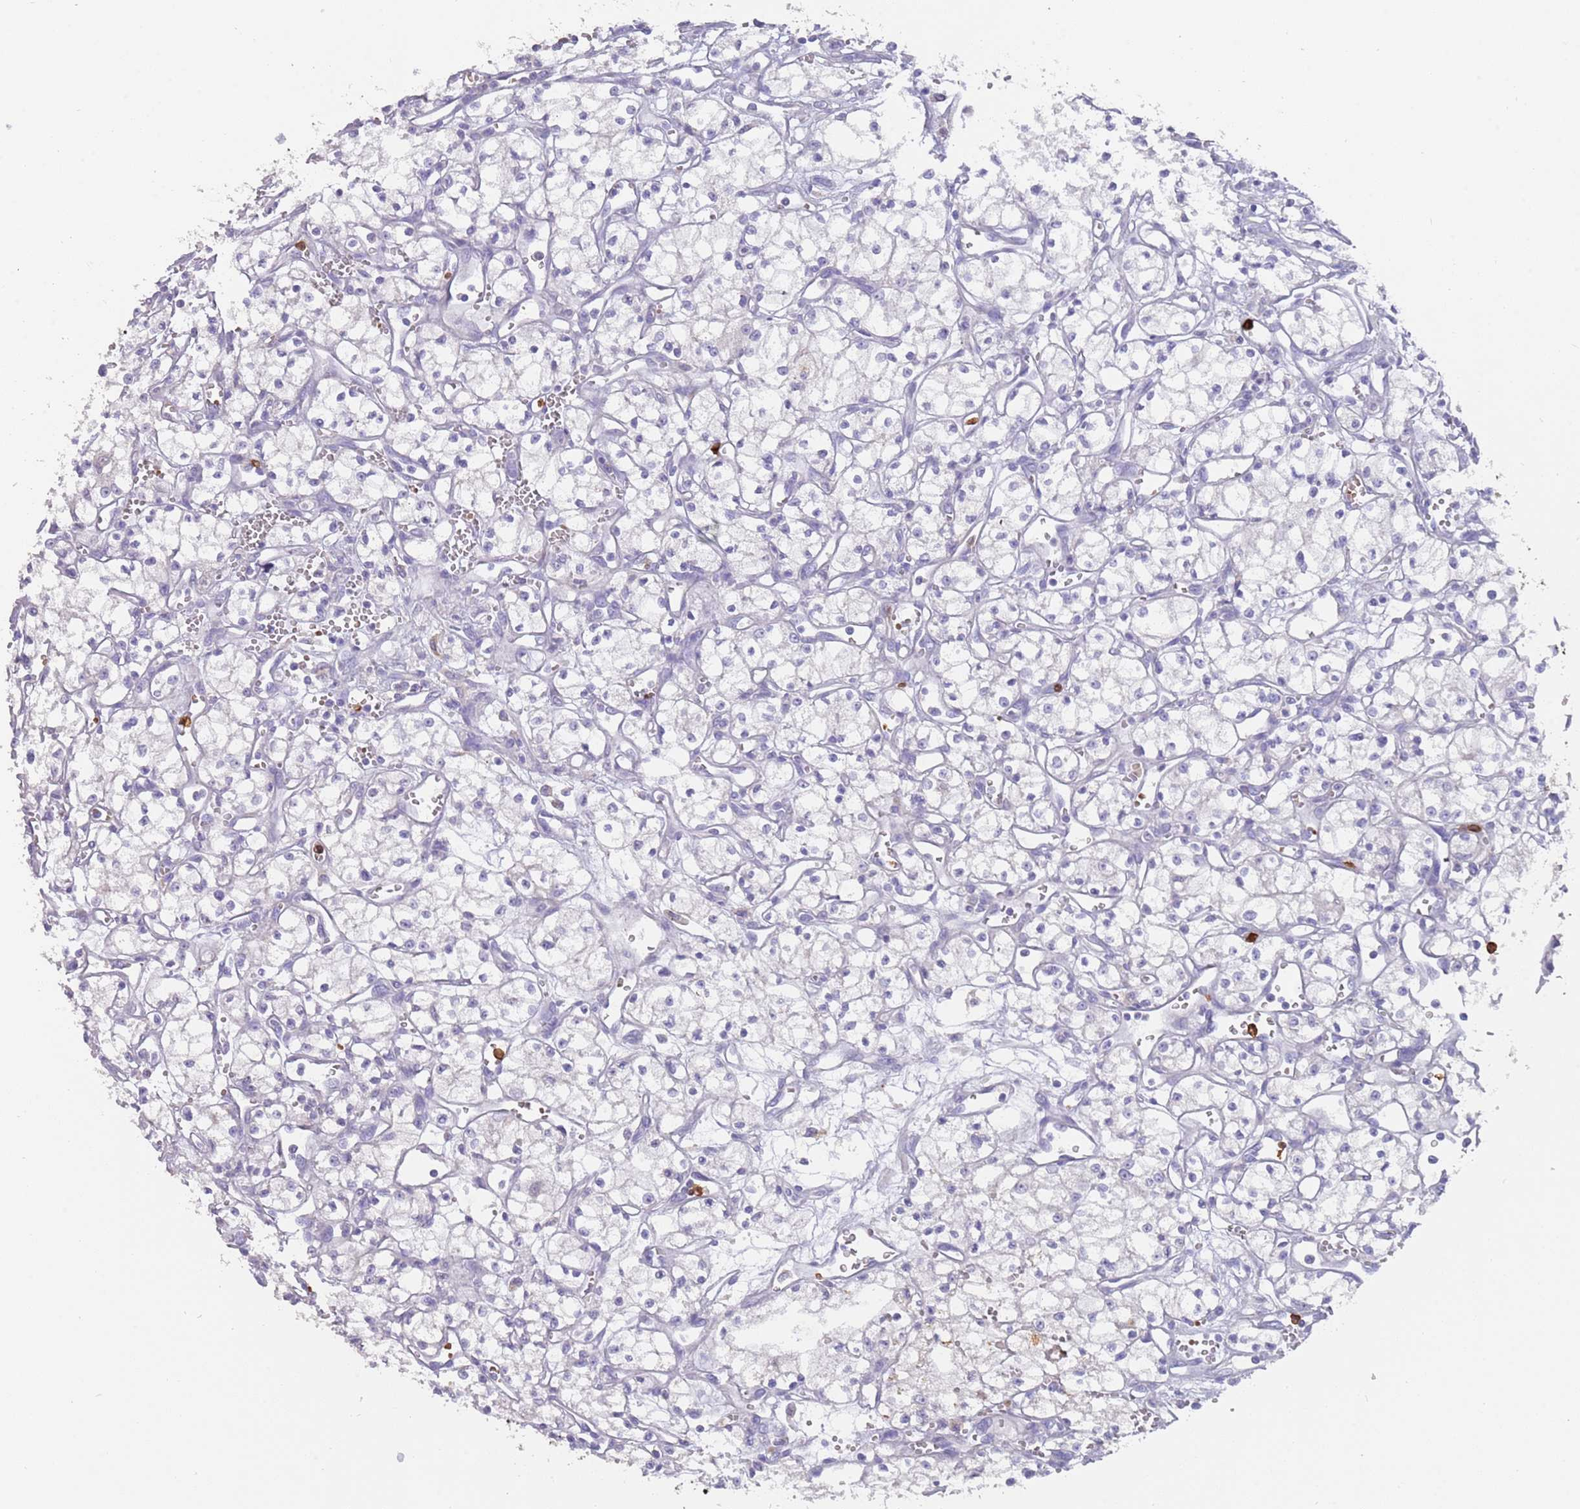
{"staining": {"intensity": "negative", "quantity": "none", "location": "none"}, "tissue": "renal cancer", "cell_type": "Tumor cells", "image_type": "cancer", "snomed": [{"axis": "morphology", "description": "Adenocarcinoma, NOS"}, {"axis": "topography", "description": "Kidney"}], "caption": "High power microscopy histopathology image of an immunohistochemistry (IHC) image of renal cancer (adenocarcinoma), revealing no significant positivity in tumor cells. The staining is performed using DAB brown chromogen with nuclei counter-stained in using hematoxylin.", "gene": "TMEM251", "patient": {"sex": "male", "age": 59}}